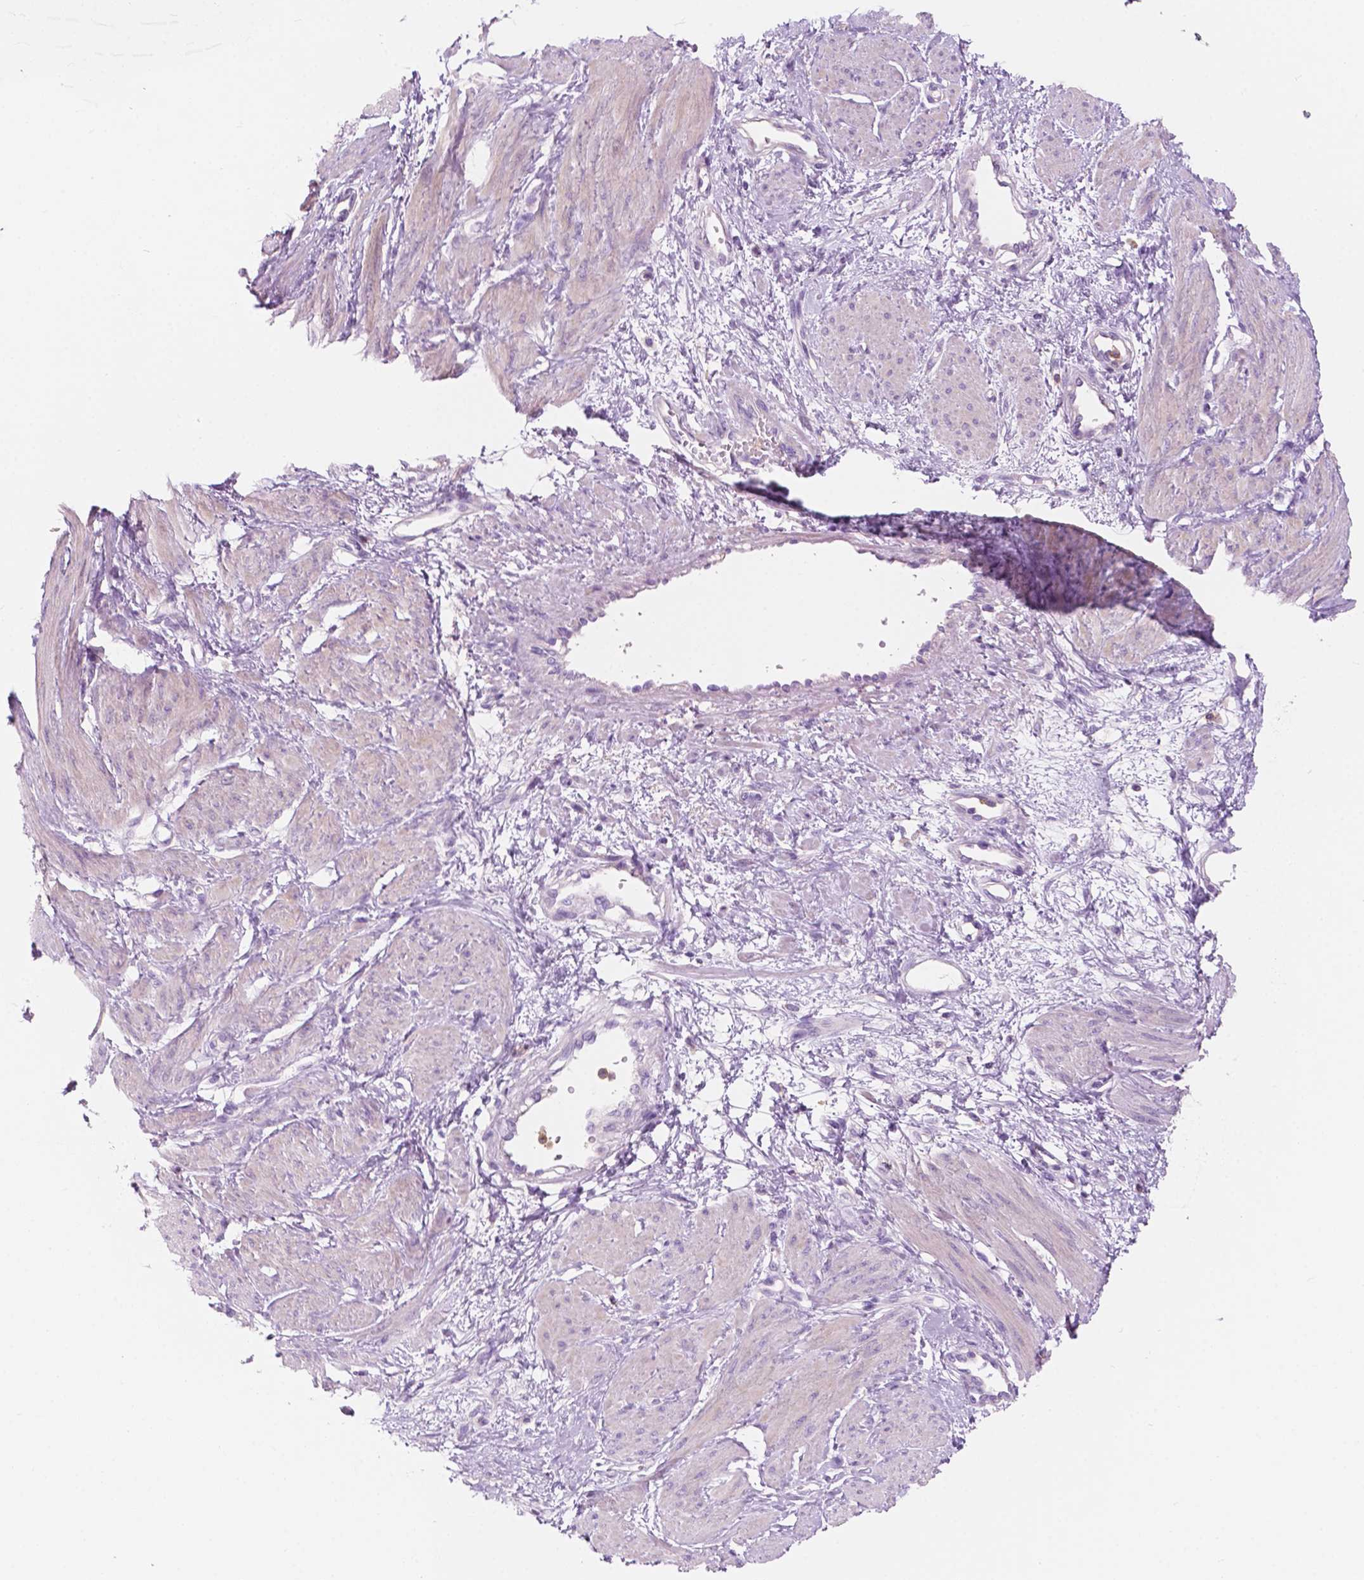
{"staining": {"intensity": "negative", "quantity": "none", "location": "none"}, "tissue": "smooth muscle", "cell_type": "Smooth muscle cells", "image_type": "normal", "snomed": [{"axis": "morphology", "description": "Normal tissue, NOS"}, {"axis": "topography", "description": "Smooth muscle"}, {"axis": "topography", "description": "Uterus"}], "caption": "DAB (3,3'-diaminobenzidine) immunohistochemical staining of normal smooth muscle shows no significant staining in smooth muscle cells.", "gene": "SEMA4A", "patient": {"sex": "female", "age": 39}}